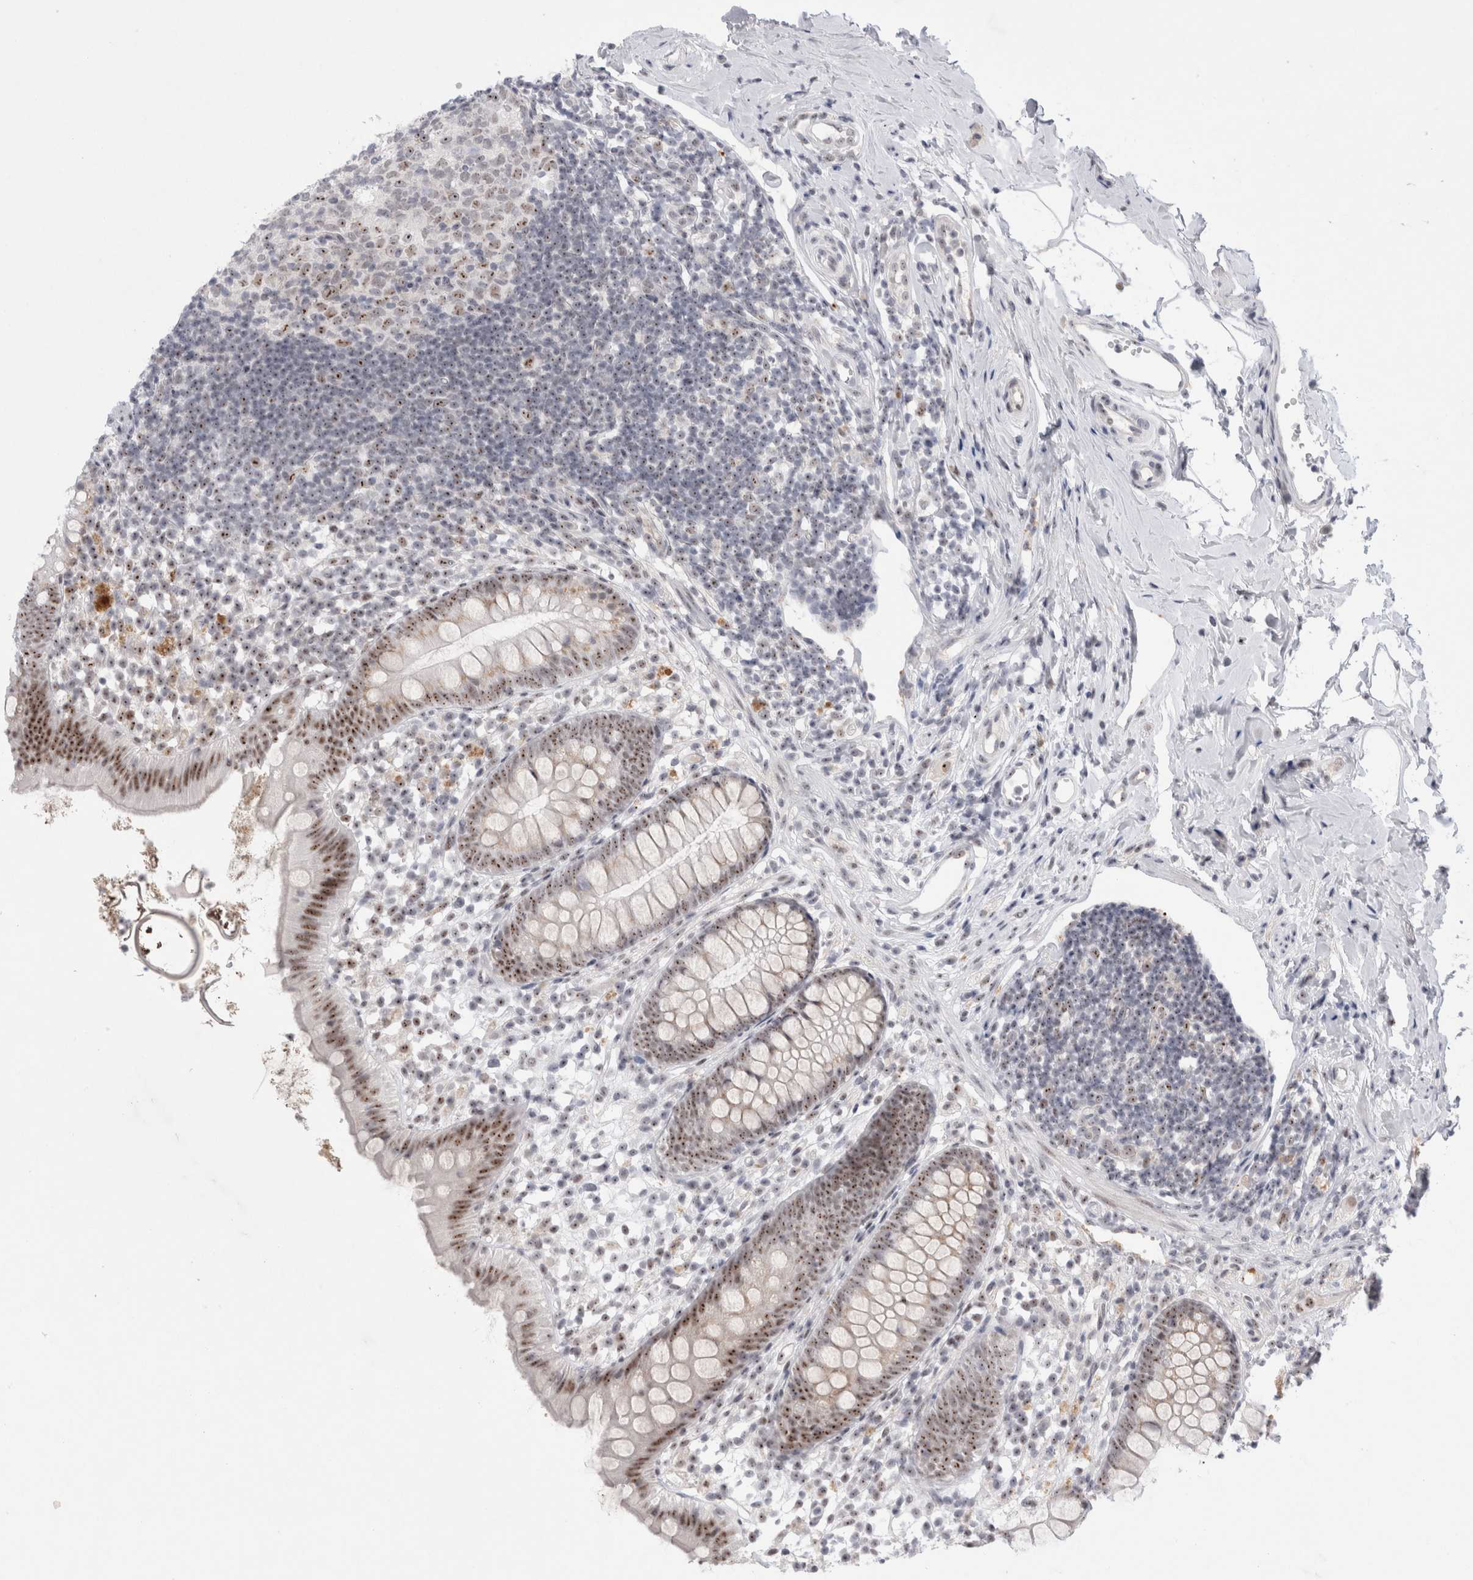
{"staining": {"intensity": "moderate", "quantity": ">75%", "location": "cytoplasmic/membranous,nuclear"}, "tissue": "appendix", "cell_type": "Glandular cells", "image_type": "normal", "snomed": [{"axis": "morphology", "description": "Normal tissue, NOS"}, {"axis": "topography", "description": "Appendix"}], "caption": "This is an image of IHC staining of benign appendix, which shows moderate positivity in the cytoplasmic/membranous,nuclear of glandular cells.", "gene": "CERS5", "patient": {"sex": "female", "age": 20}}